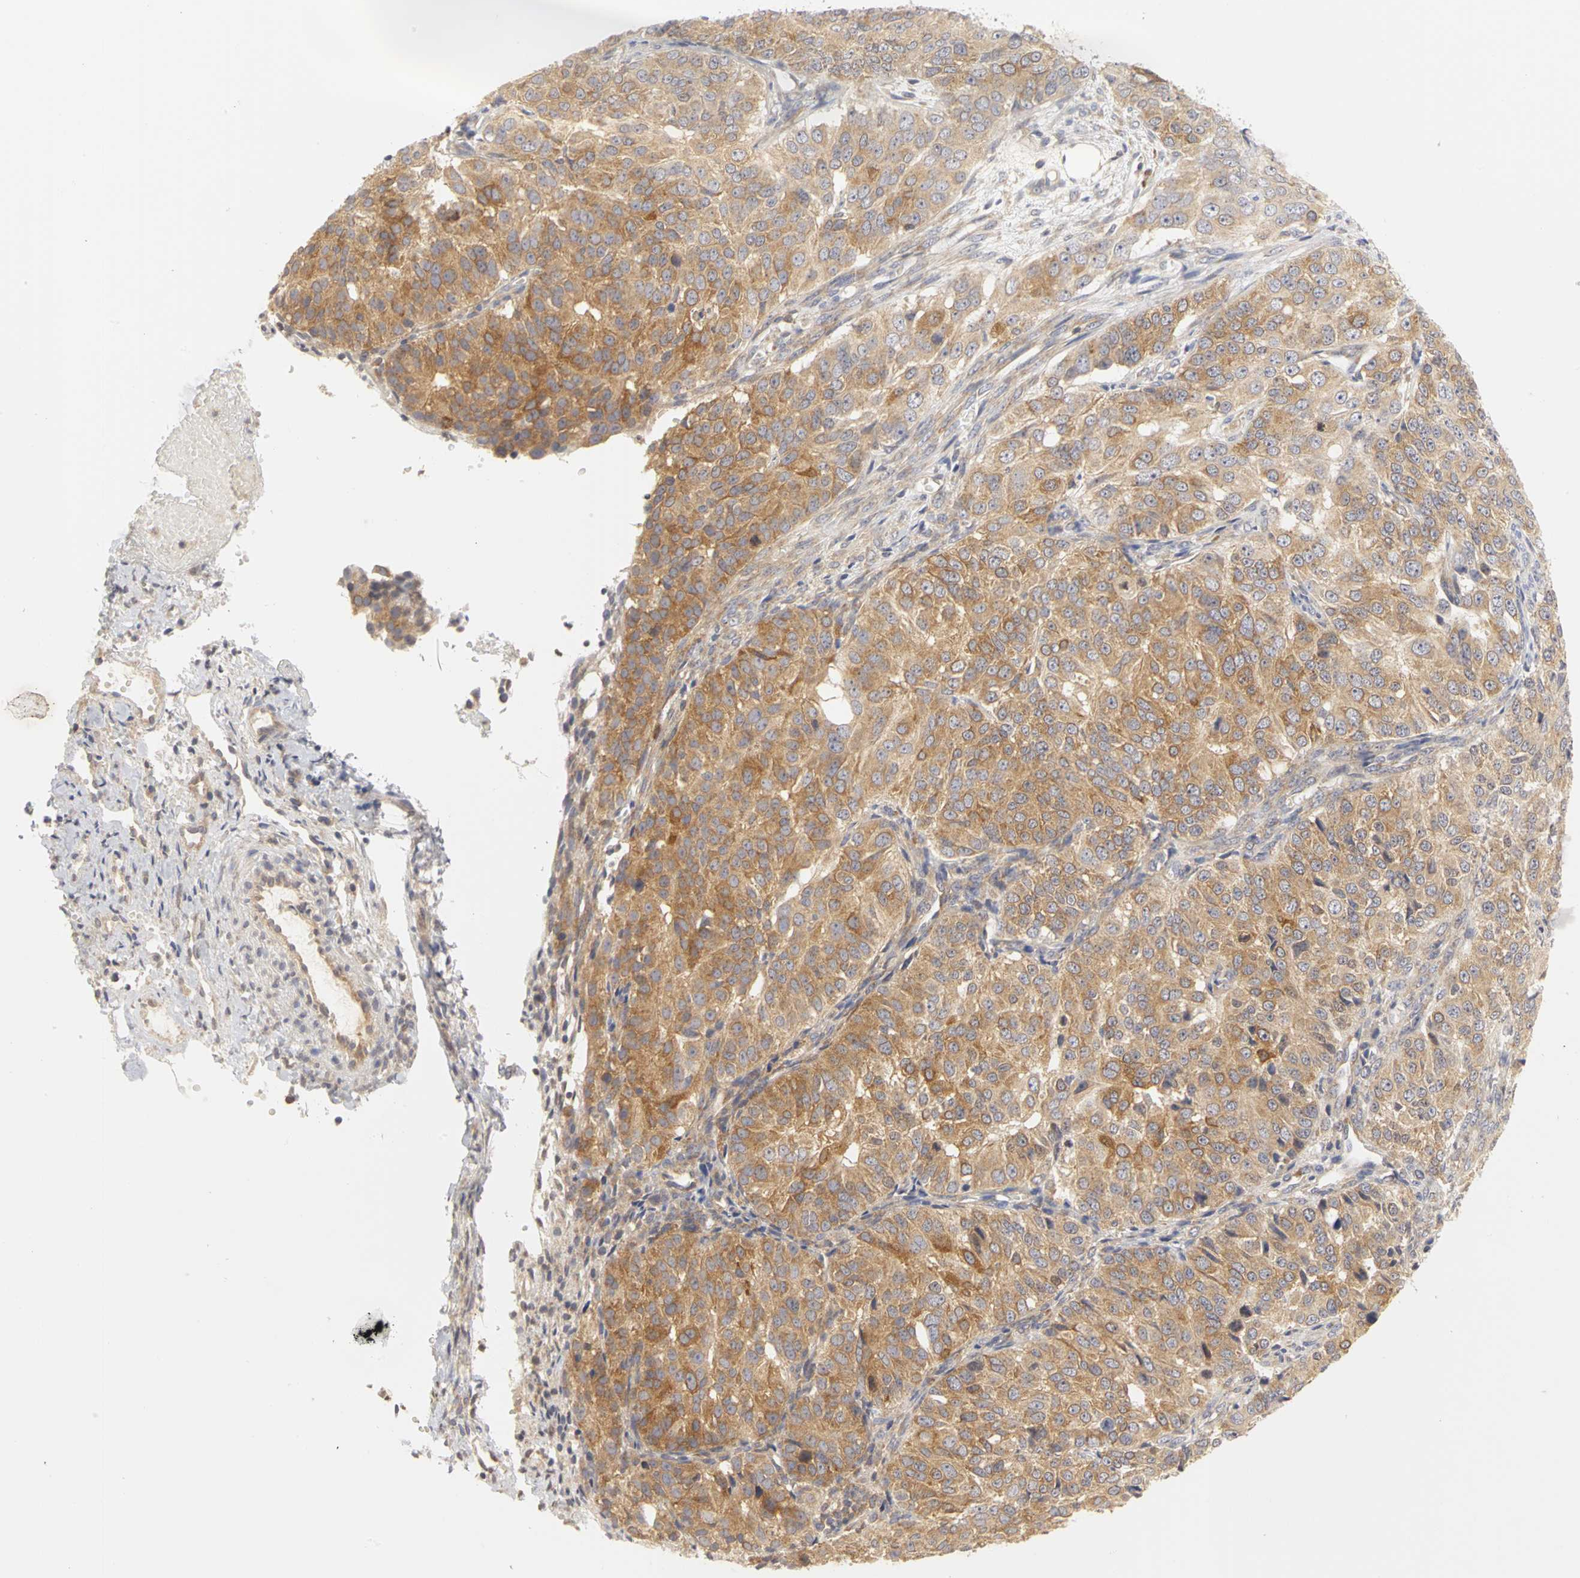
{"staining": {"intensity": "moderate", "quantity": ">75%", "location": "cytoplasmic/membranous"}, "tissue": "ovarian cancer", "cell_type": "Tumor cells", "image_type": "cancer", "snomed": [{"axis": "morphology", "description": "Carcinoma, endometroid"}, {"axis": "topography", "description": "Ovary"}], "caption": "High-magnification brightfield microscopy of ovarian cancer (endometroid carcinoma) stained with DAB (brown) and counterstained with hematoxylin (blue). tumor cells exhibit moderate cytoplasmic/membranous expression is seen in approximately>75% of cells.", "gene": "IRAK1", "patient": {"sex": "female", "age": 51}}